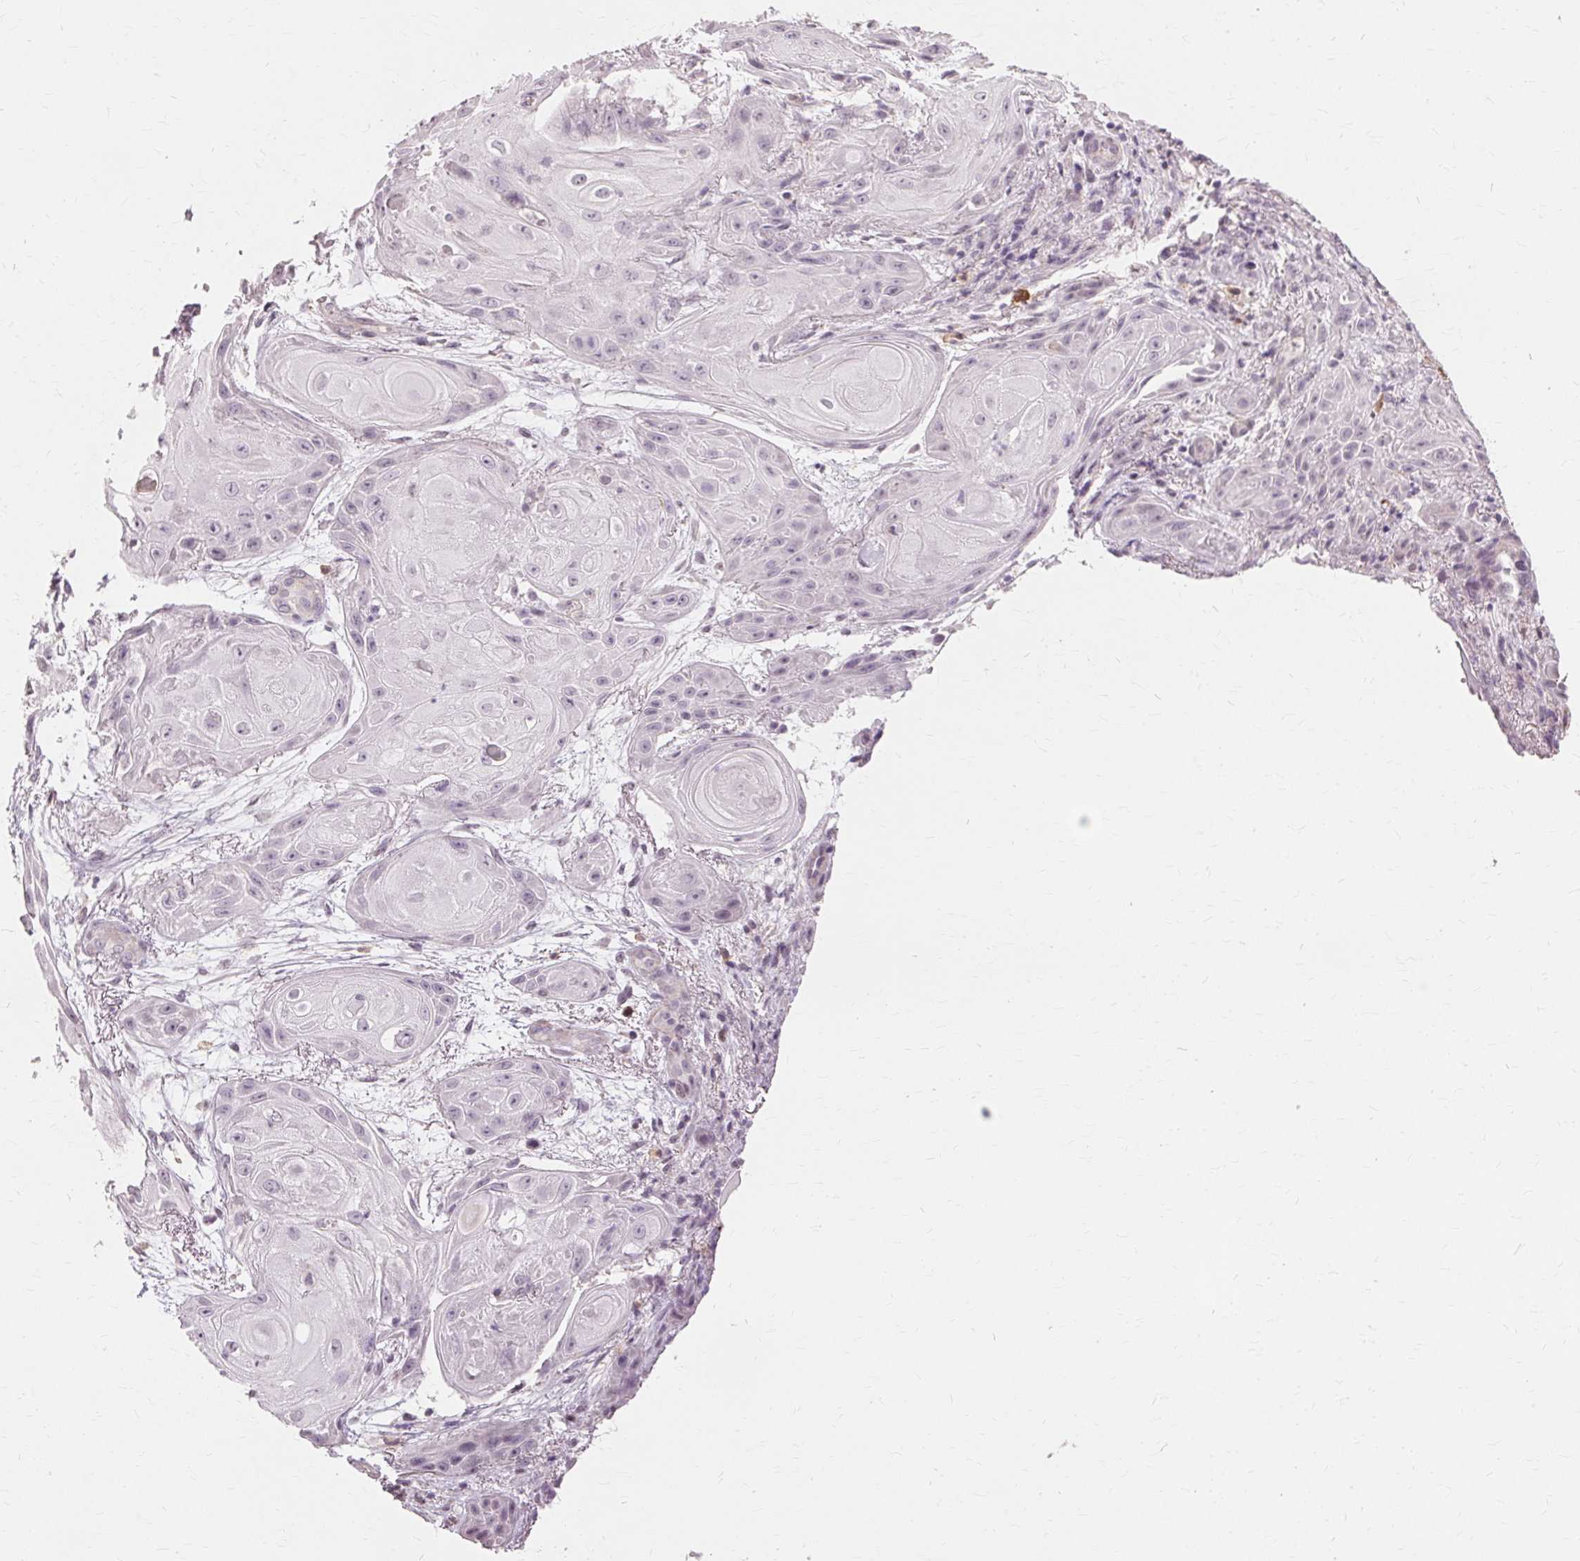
{"staining": {"intensity": "negative", "quantity": "none", "location": "none"}, "tissue": "skin cancer", "cell_type": "Tumor cells", "image_type": "cancer", "snomed": [{"axis": "morphology", "description": "Squamous cell carcinoma, NOS"}, {"axis": "topography", "description": "Skin"}], "caption": "Human squamous cell carcinoma (skin) stained for a protein using immunohistochemistry (IHC) reveals no expression in tumor cells.", "gene": "SIGLEC6", "patient": {"sex": "male", "age": 62}}